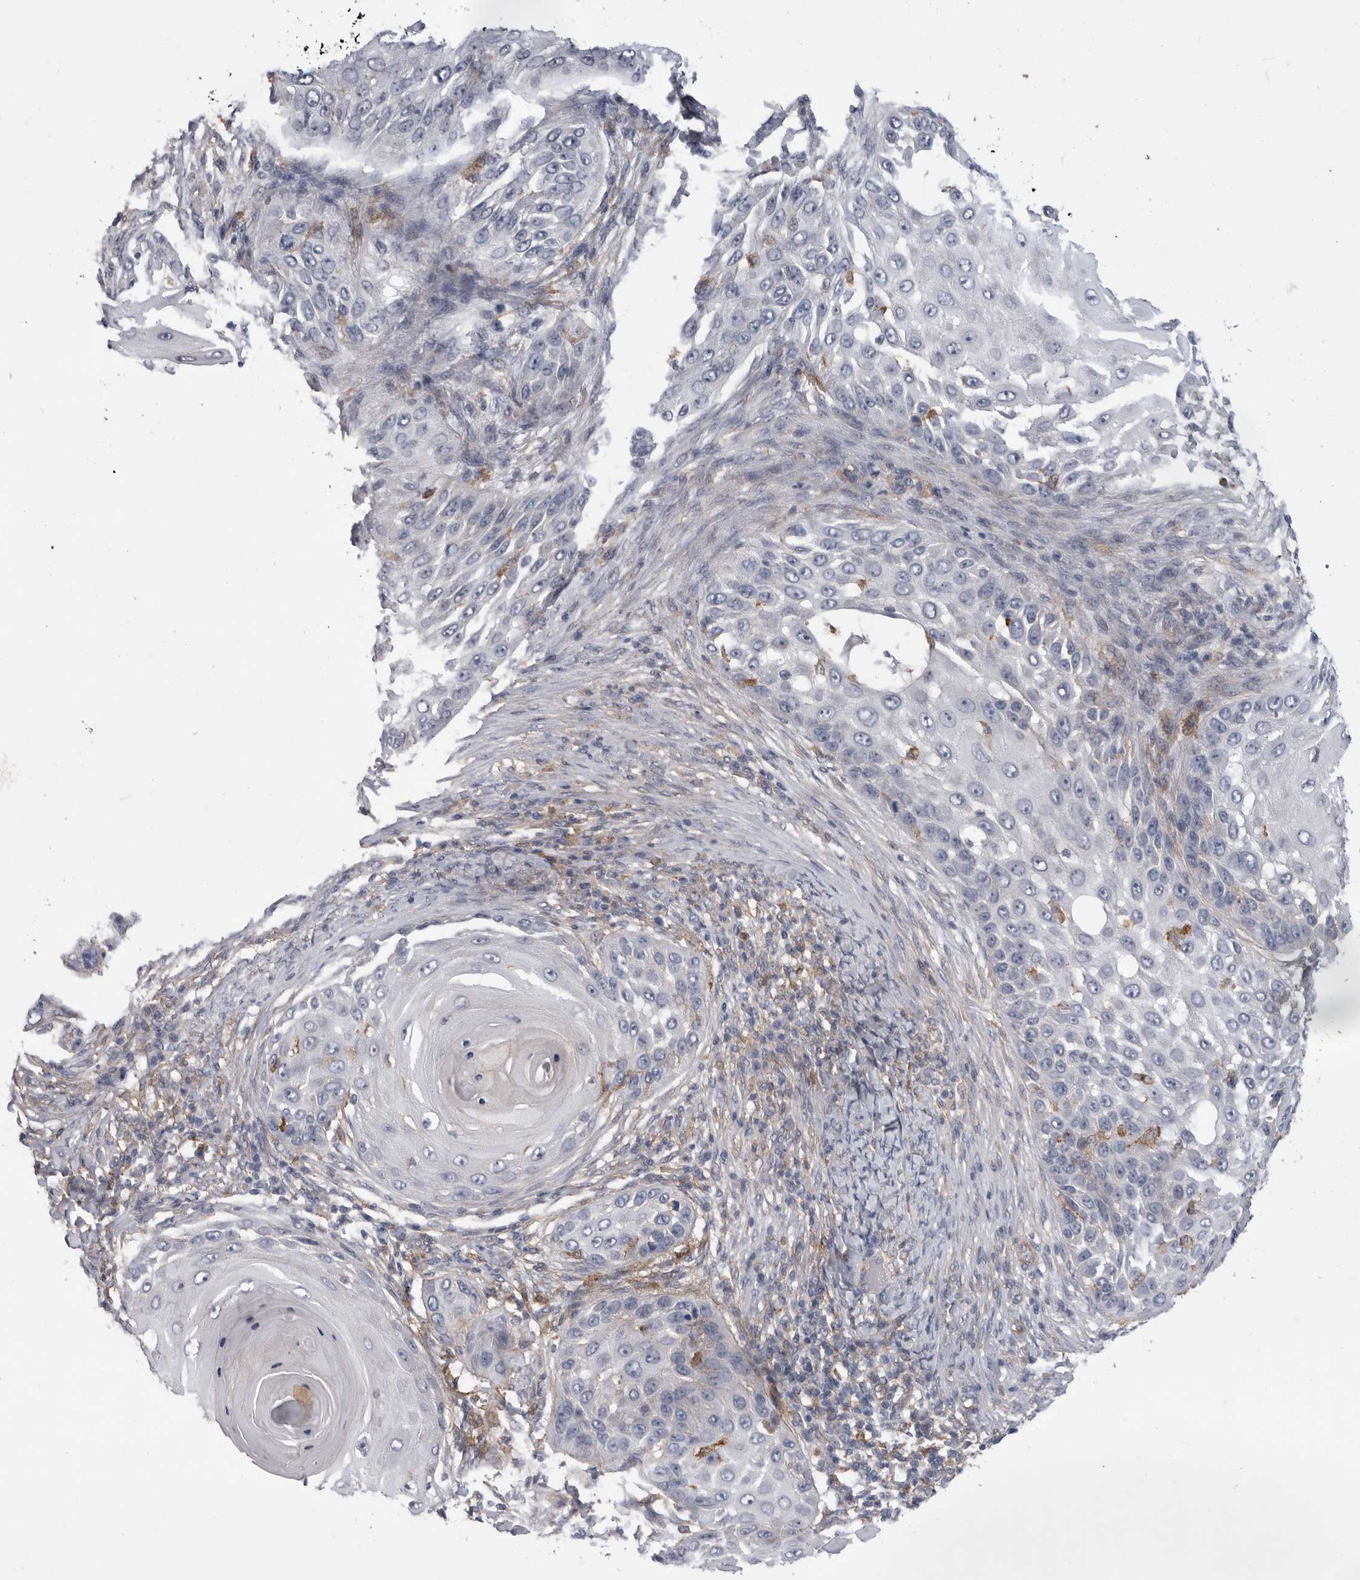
{"staining": {"intensity": "negative", "quantity": "none", "location": "none"}, "tissue": "skin cancer", "cell_type": "Tumor cells", "image_type": "cancer", "snomed": [{"axis": "morphology", "description": "Squamous cell carcinoma, NOS"}, {"axis": "topography", "description": "Skin"}], "caption": "Tumor cells show no significant staining in squamous cell carcinoma (skin). (DAB IHC visualized using brightfield microscopy, high magnification).", "gene": "SIGLEC10", "patient": {"sex": "female", "age": 44}}